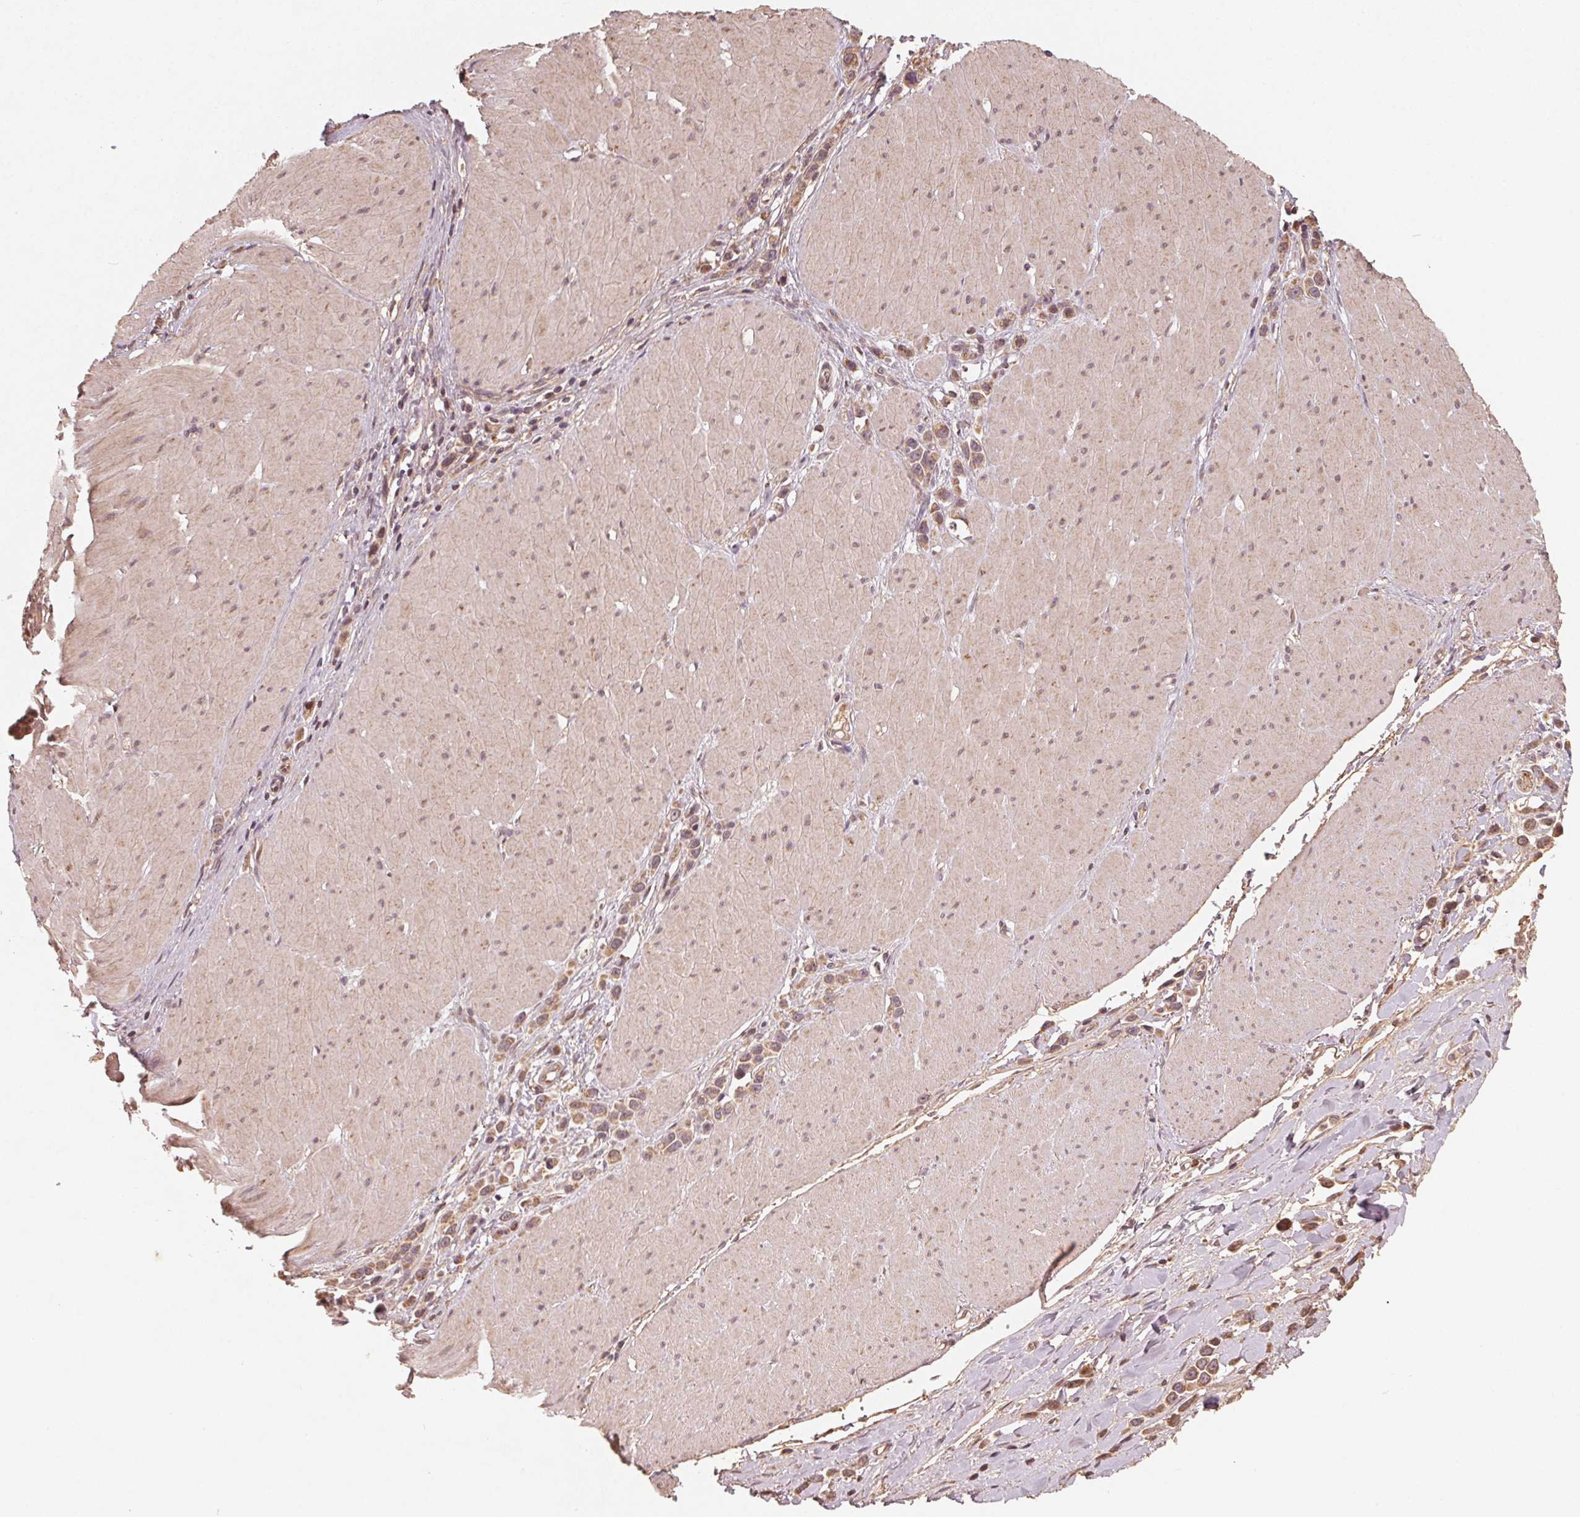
{"staining": {"intensity": "moderate", "quantity": ">75%", "location": "cytoplasmic/membranous"}, "tissue": "stomach cancer", "cell_type": "Tumor cells", "image_type": "cancer", "snomed": [{"axis": "morphology", "description": "Adenocarcinoma, NOS"}, {"axis": "topography", "description": "Stomach"}], "caption": "DAB immunohistochemical staining of human stomach cancer reveals moderate cytoplasmic/membranous protein staining in approximately >75% of tumor cells.", "gene": "WBP2", "patient": {"sex": "male", "age": 47}}